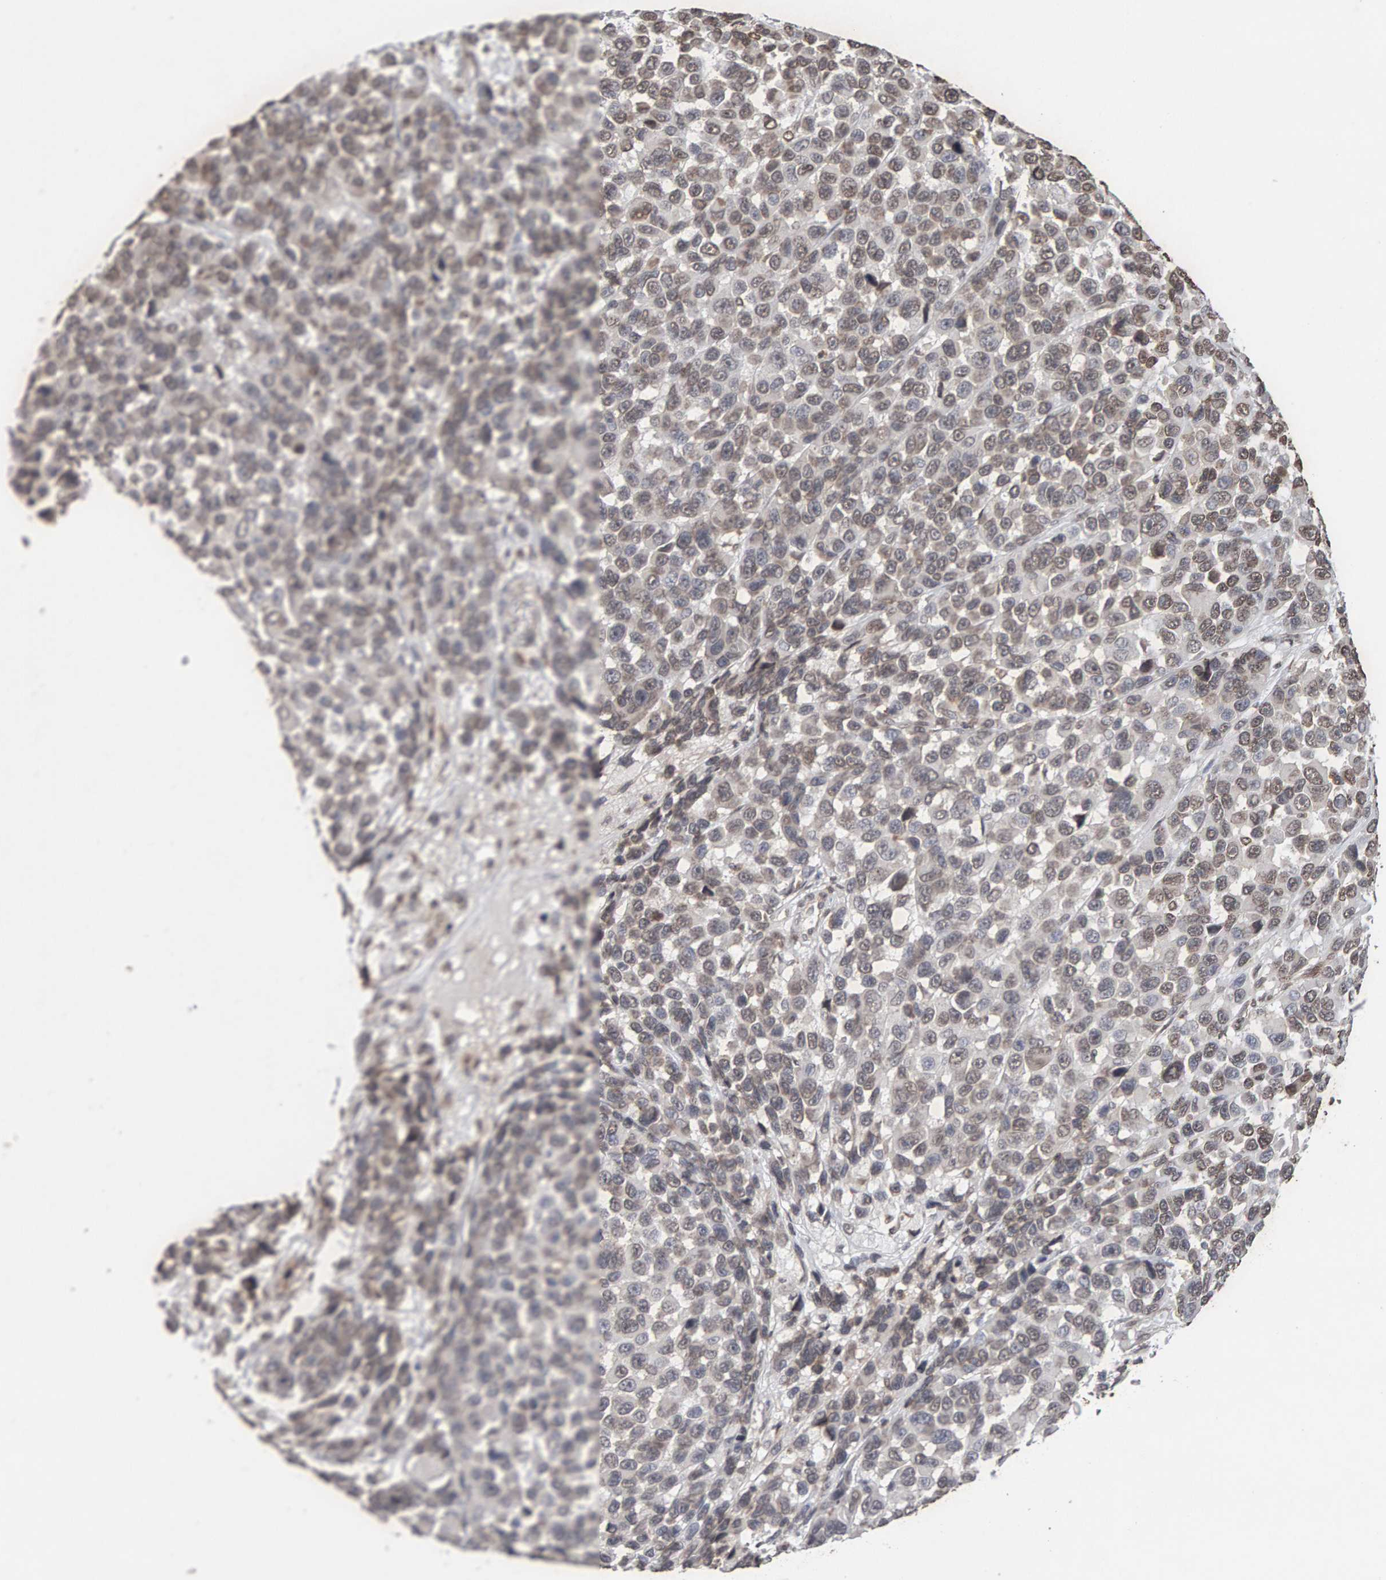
{"staining": {"intensity": "weak", "quantity": ">75%", "location": "nuclear"}, "tissue": "melanoma", "cell_type": "Tumor cells", "image_type": "cancer", "snomed": [{"axis": "morphology", "description": "Malignant melanoma, NOS"}, {"axis": "topography", "description": "Skin"}], "caption": "Malignant melanoma was stained to show a protein in brown. There is low levels of weak nuclear expression in approximately >75% of tumor cells.", "gene": "DNAJB5", "patient": {"sex": "male", "age": 53}}